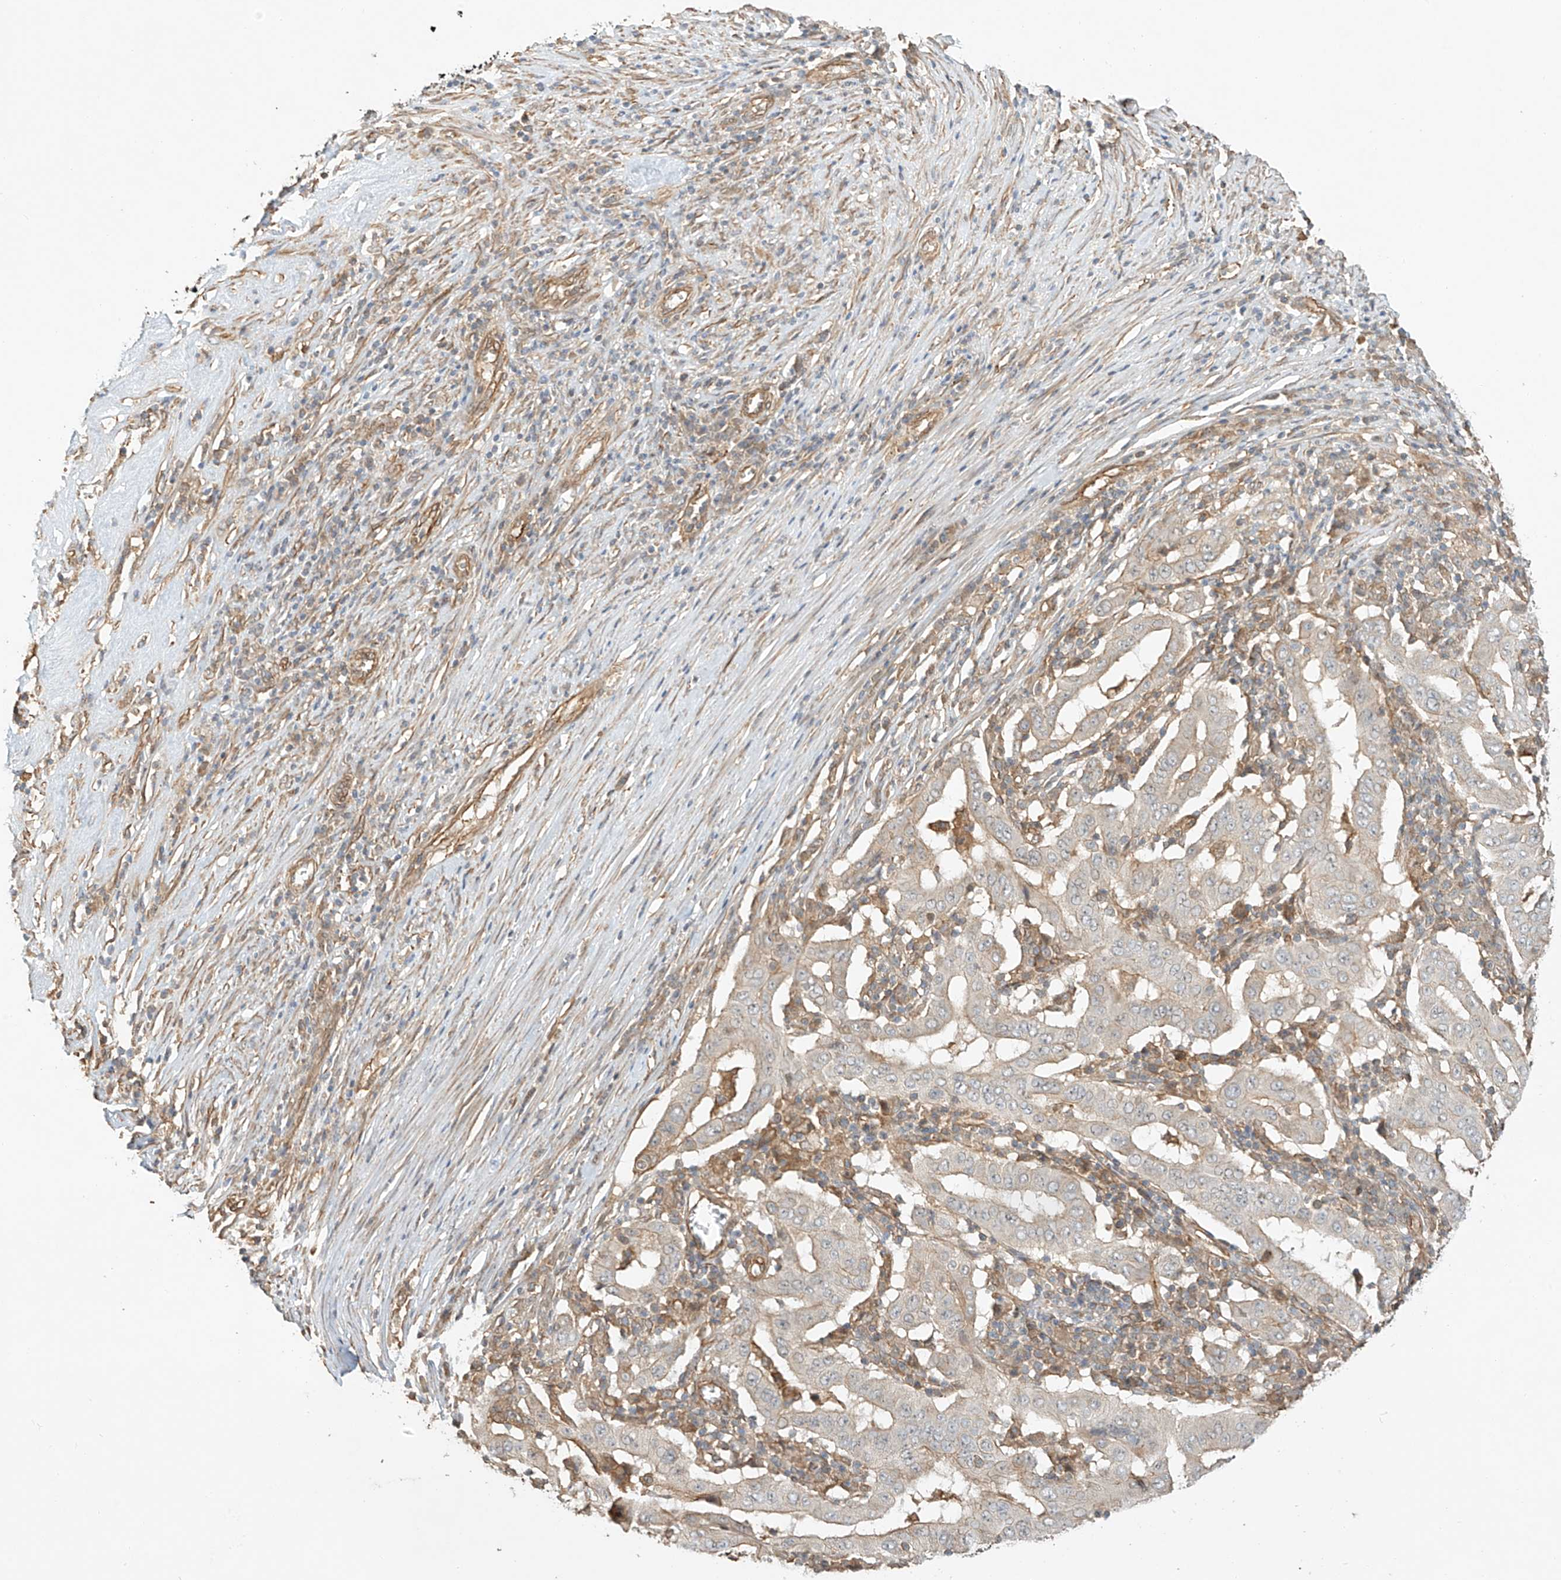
{"staining": {"intensity": "weak", "quantity": "<25%", "location": "cytoplasmic/membranous"}, "tissue": "pancreatic cancer", "cell_type": "Tumor cells", "image_type": "cancer", "snomed": [{"axis": "morphology", "description": "Adenocarcinoma, NOS"}, {"axis": "topography", "description": "Pancreas"}], "caption": "Immunohistochemistry (IHC) of adenocarcinoma (pancreatic) demonstrates no expression in tumor cells.", "gene": "CSMD3", "patient": {"sex": "male", "age": 63}}